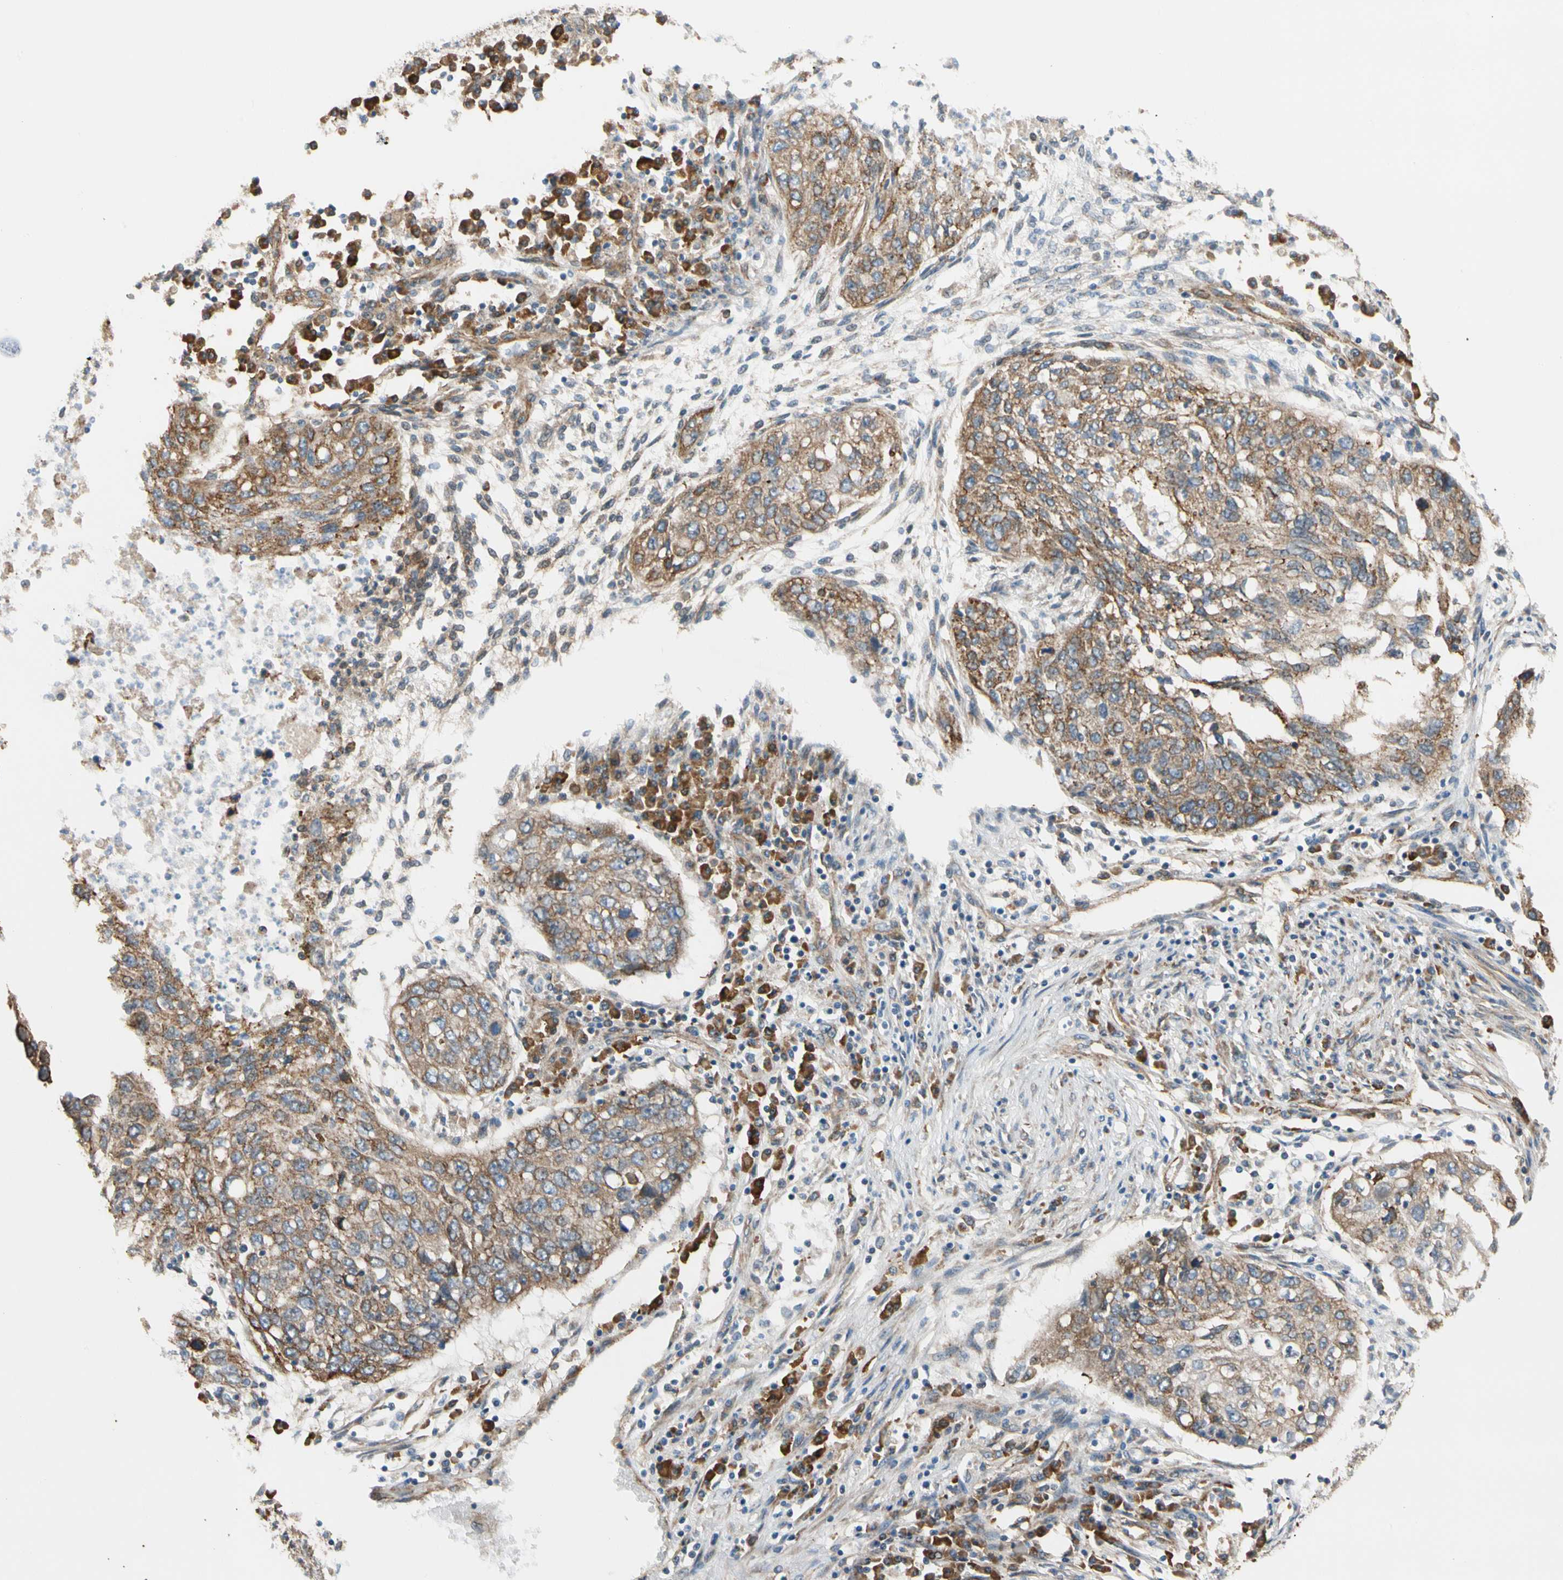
{"staining": {"intensity": "strong", "quantity": ">75%", "location": "cytoplasmic/membranous"}, "tissue": "lung cancer", "cell_type": "Tumor cells", "image_type": "cancer", "snomed": [{"axis": "morphology", "description": "Squamous cell carcinoma, NOS"}, {"axis": "topography", "description": "Lung"}], "caption": "Immunohistochemical staining of lung cancer reveals high levels of strong cytoplasmic/membranous protein positivity in about >75% of tumor cells.", "gene": "LIMK2", "patient": {"sex": "female", "age": 63}}